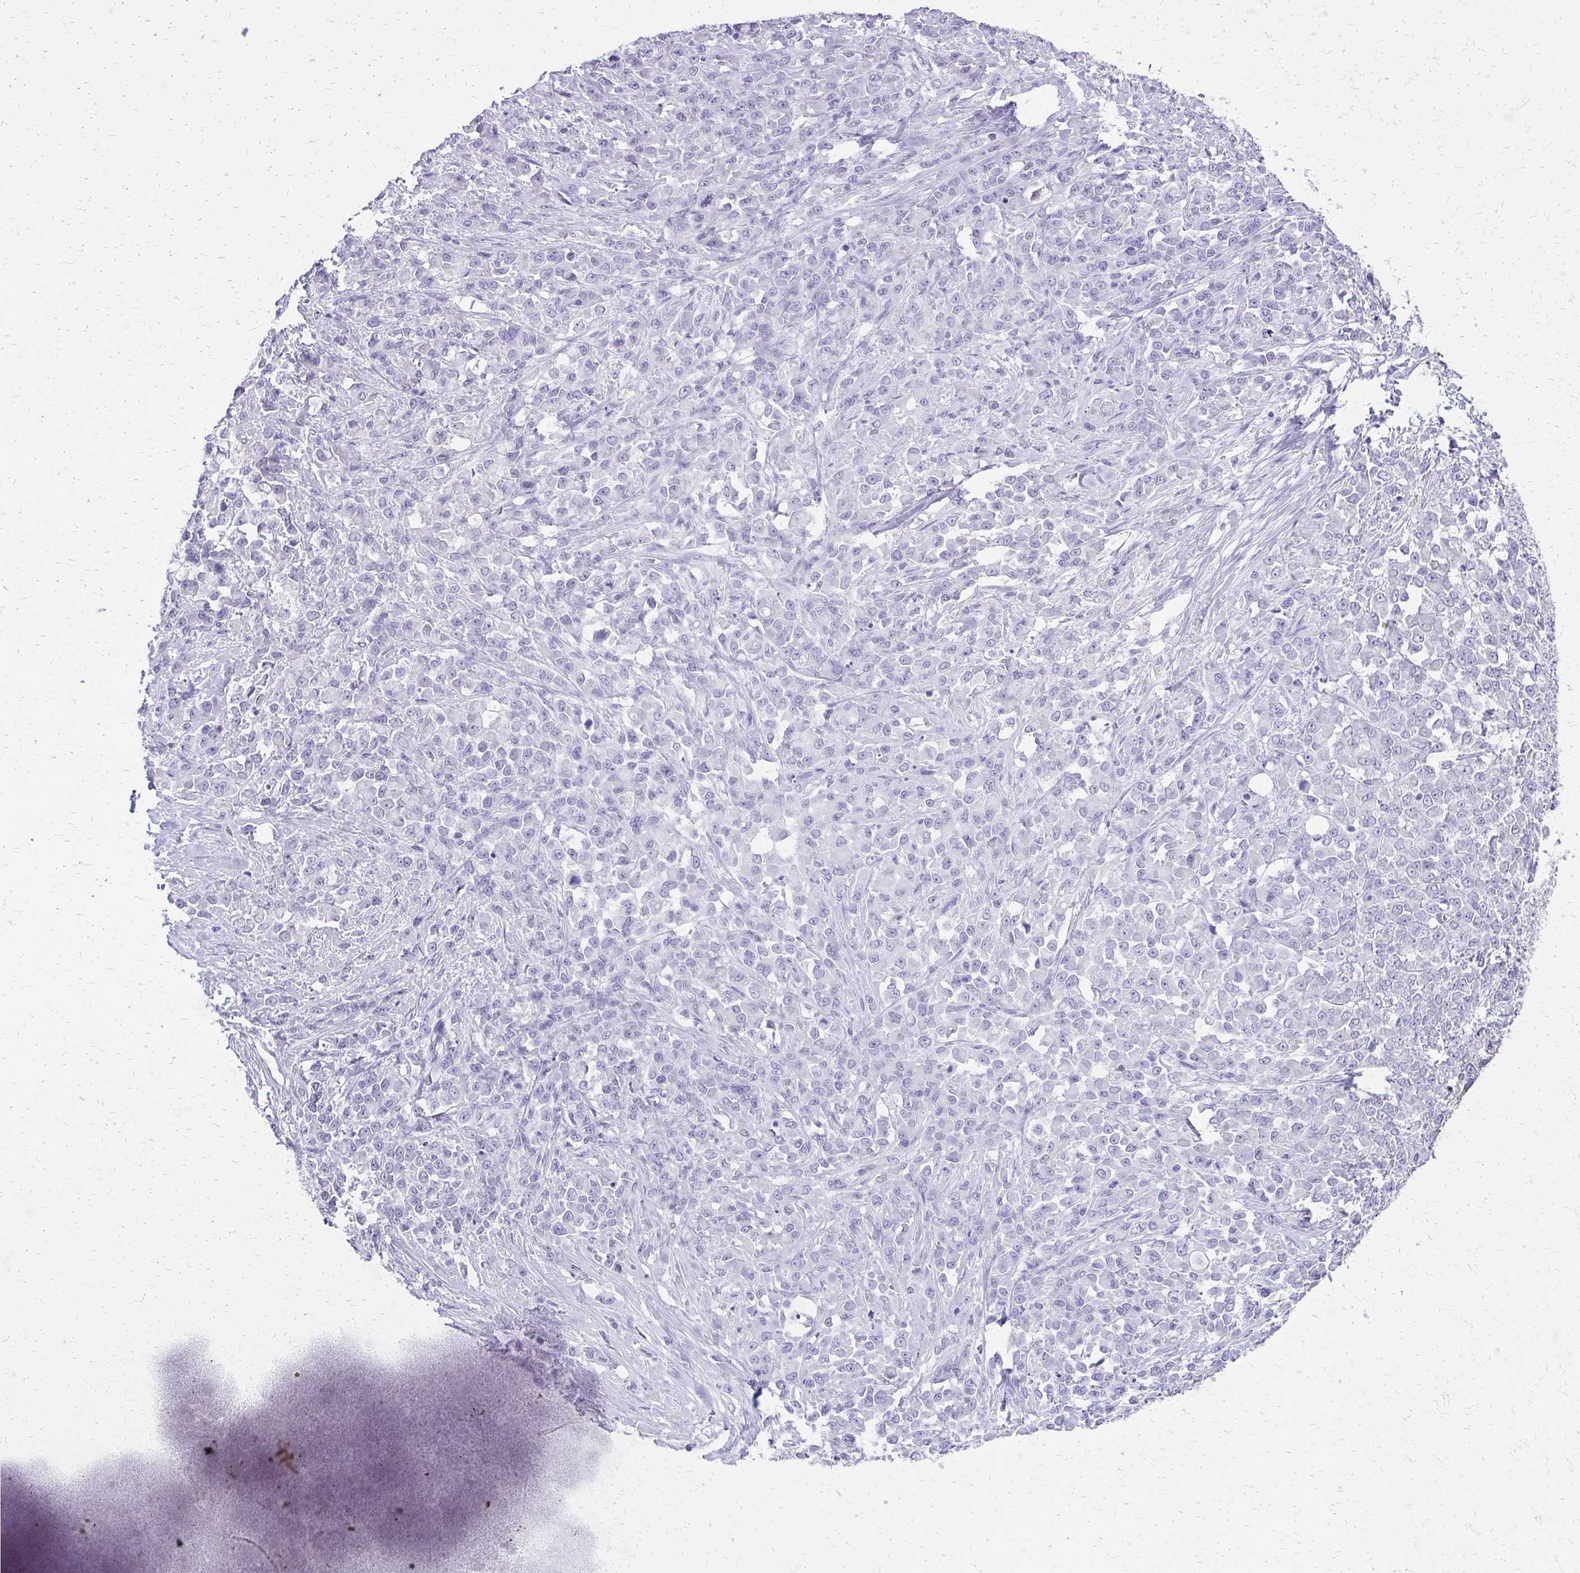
{"staining": {"intensity": "negative", "quantity": "none", "location": "none"}, "tissue": "stomach cancer", "cell_type": "Tumor cells", "image_type": "cancer", "snomed": [{"axis": "morphology", "description": "Adenocarcinoma, NOS"}, {"axis": "topography", "description": "Stomach"}], "caption": "Immunohistochemical staining of stomach adenocarcinoma reveals no significant positivity in tumor cells.", "gene": "SLC32A1", "patient": {"sex": "female", "age": 76}}